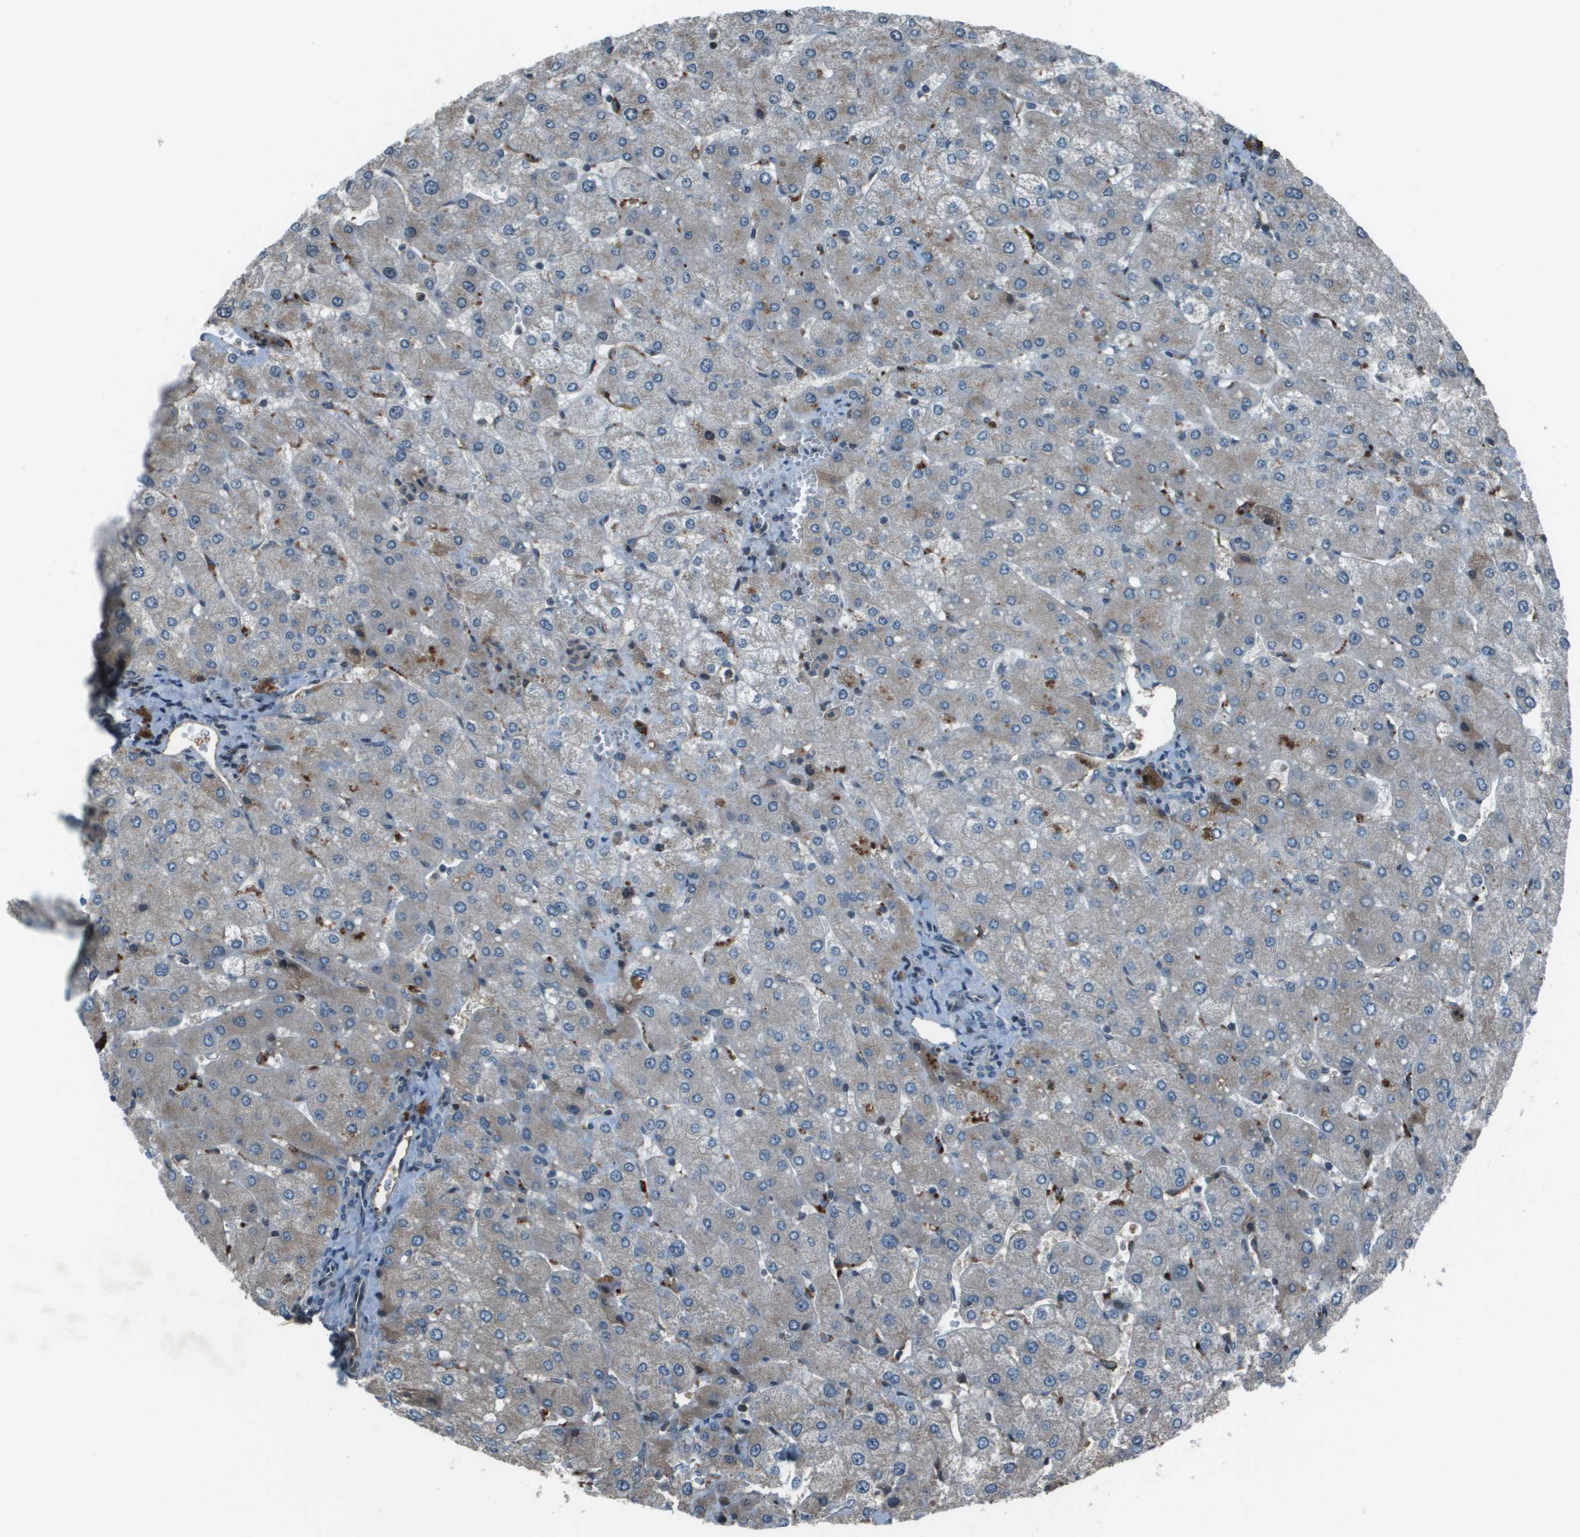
{"staining": {"intensity": "negative", "quantity": "none", "location": "none"}, "tissue": "liver", "cell_type": "Cholangiocytes", "image_type": "normal", "snomed": [{"axis": "morphology", "description": "Normal tissue, NOS"}, {"axis": "topography", "description": "Liver"}], "caption": "Image shows no significant protein expression in cholangiocytes of unremarkable liver.", "gene": "CXCL12", "patient": {"sex": "male", "age": 55}}